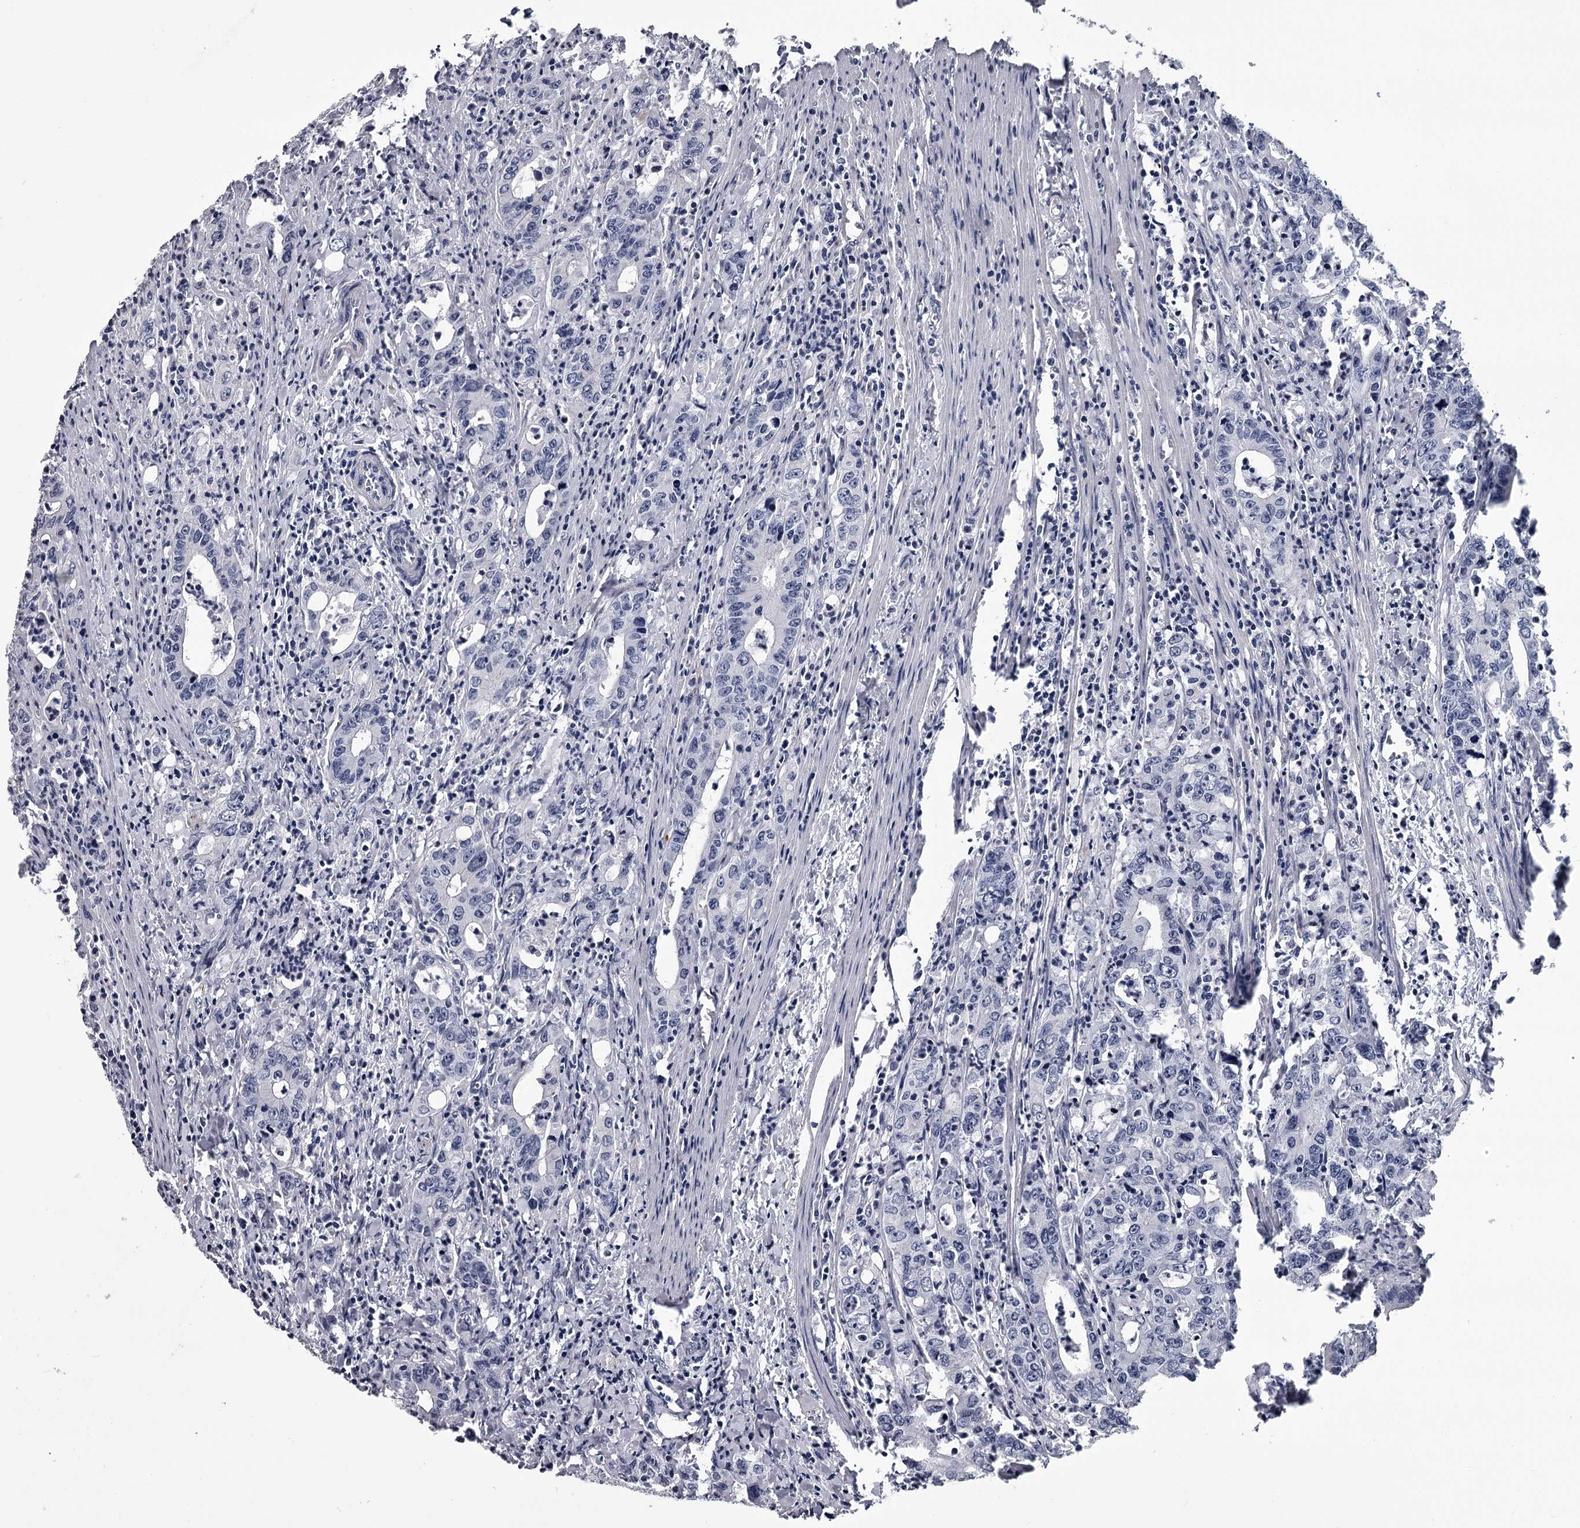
{"staining": {"intensity": "negative", "quantity": "none", "location": "none"}, "tissue": "colorectal cancer", "cell_type": "Tumor cells", "image_type": "cancer", "snomed": [{"axis": "morphology", "description": "Adenocarcinoma, NOS"}, {"axis": "topography", "description": "Colon"}], "caption": "IHC image of neoplastic tissue: colorectal cancer (adenocarcinoma) stained with DAB demonstrates no significant protein positivity in tumor cells.", "gene": "PRPF40B", "patient": {"sex": "female", "age": 75}}